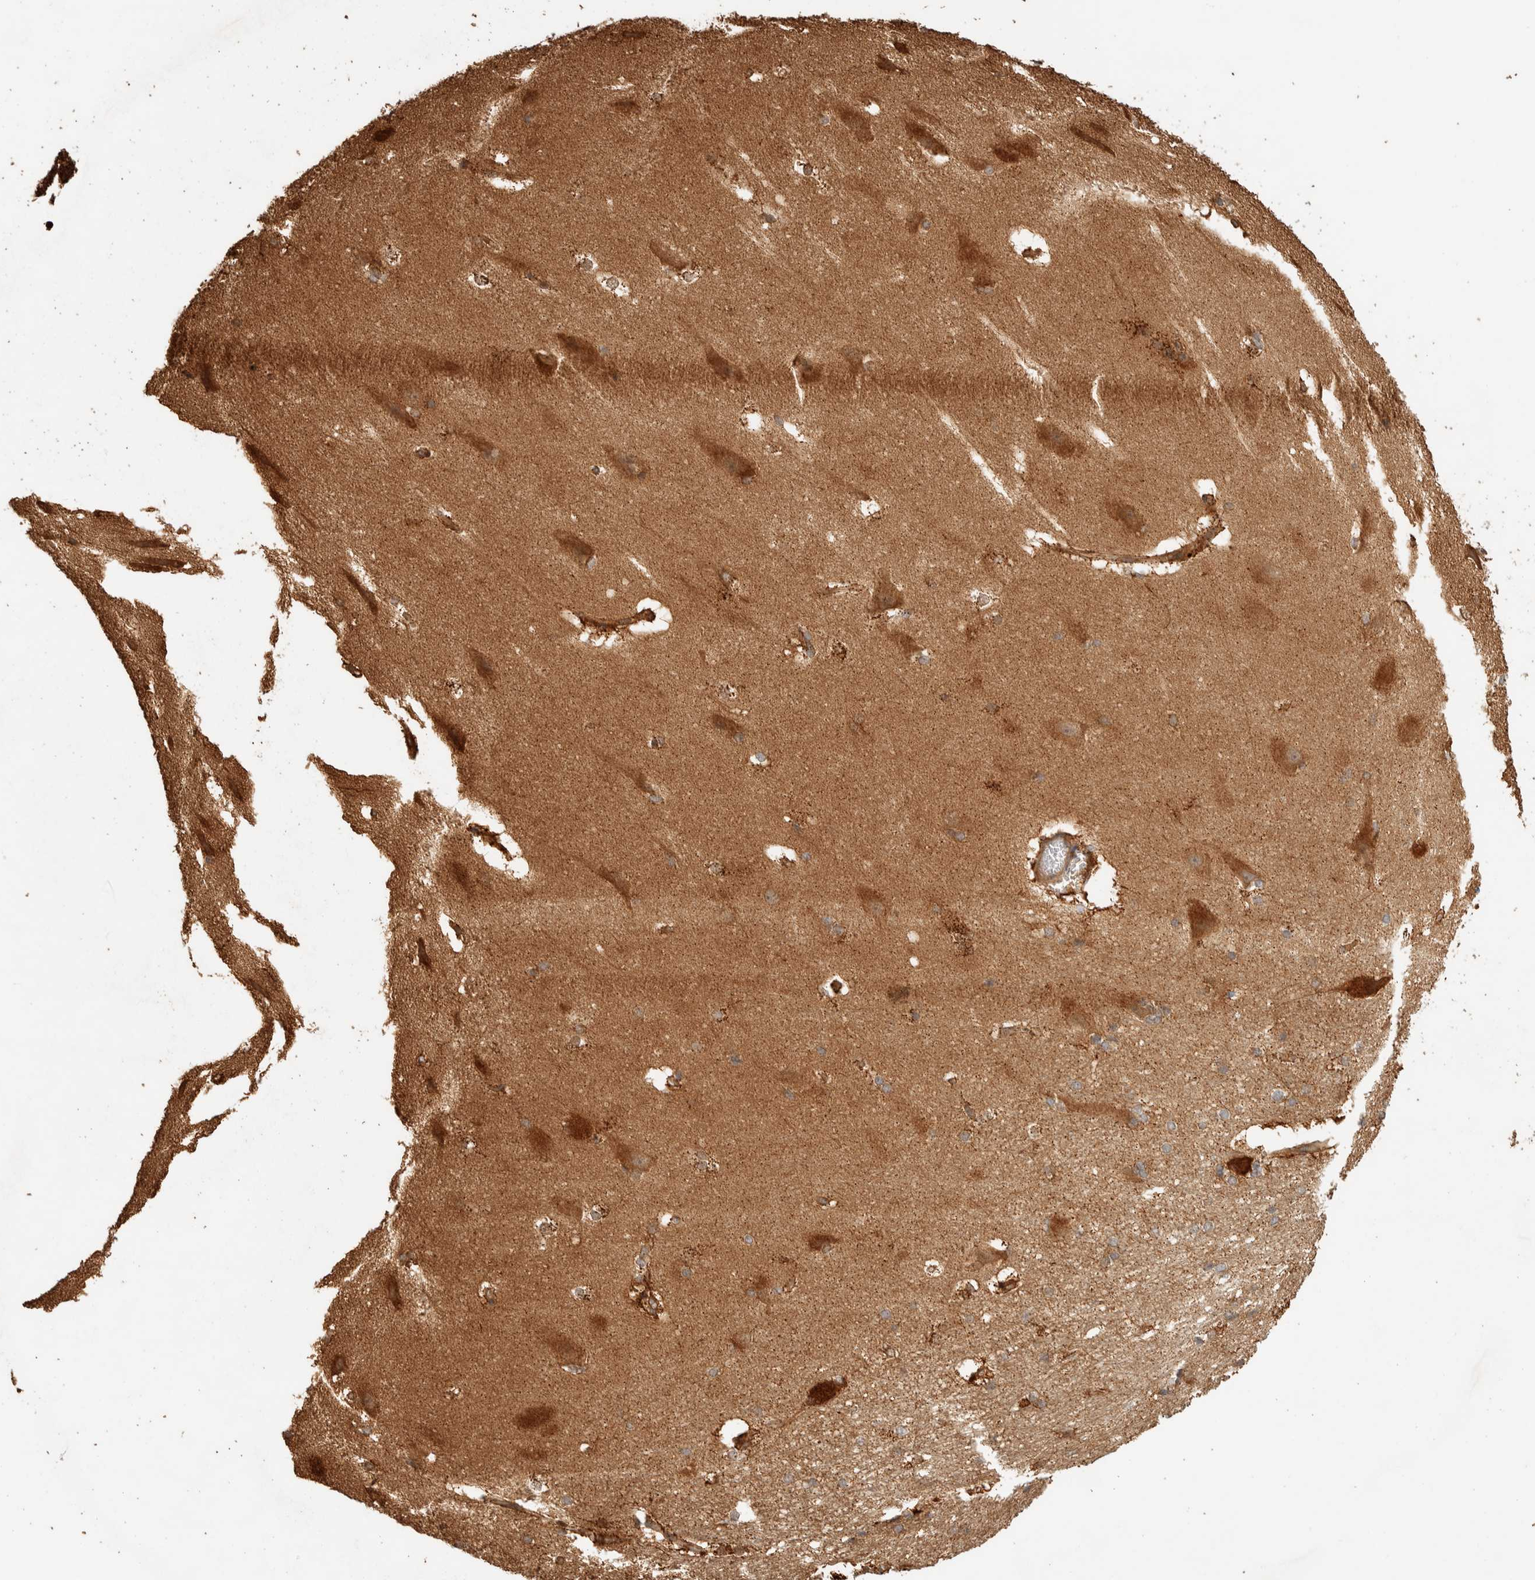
{"staining": {"intensity": "moderate", "quantity": "25%-75%", "location": "cytoplasmic/membranous"}, "tissue": "hippocampus", "cell_type": "Glial cells", "image_type": "normal", "snomed": [{"axis": "morphology", "description": "Normal tissue, NOS"}, {"axis": "topography", "description": "Hippocampus"}], "caption": "Immunohistochemistry (DAB) staining of unremarkable human hippocampus exhibits moderate cytoplasmic/membranous protein staining in about 25%-75% of glial cells.", "gene": "EXOC7", "patient": {"sex": "female", "age": 19}}